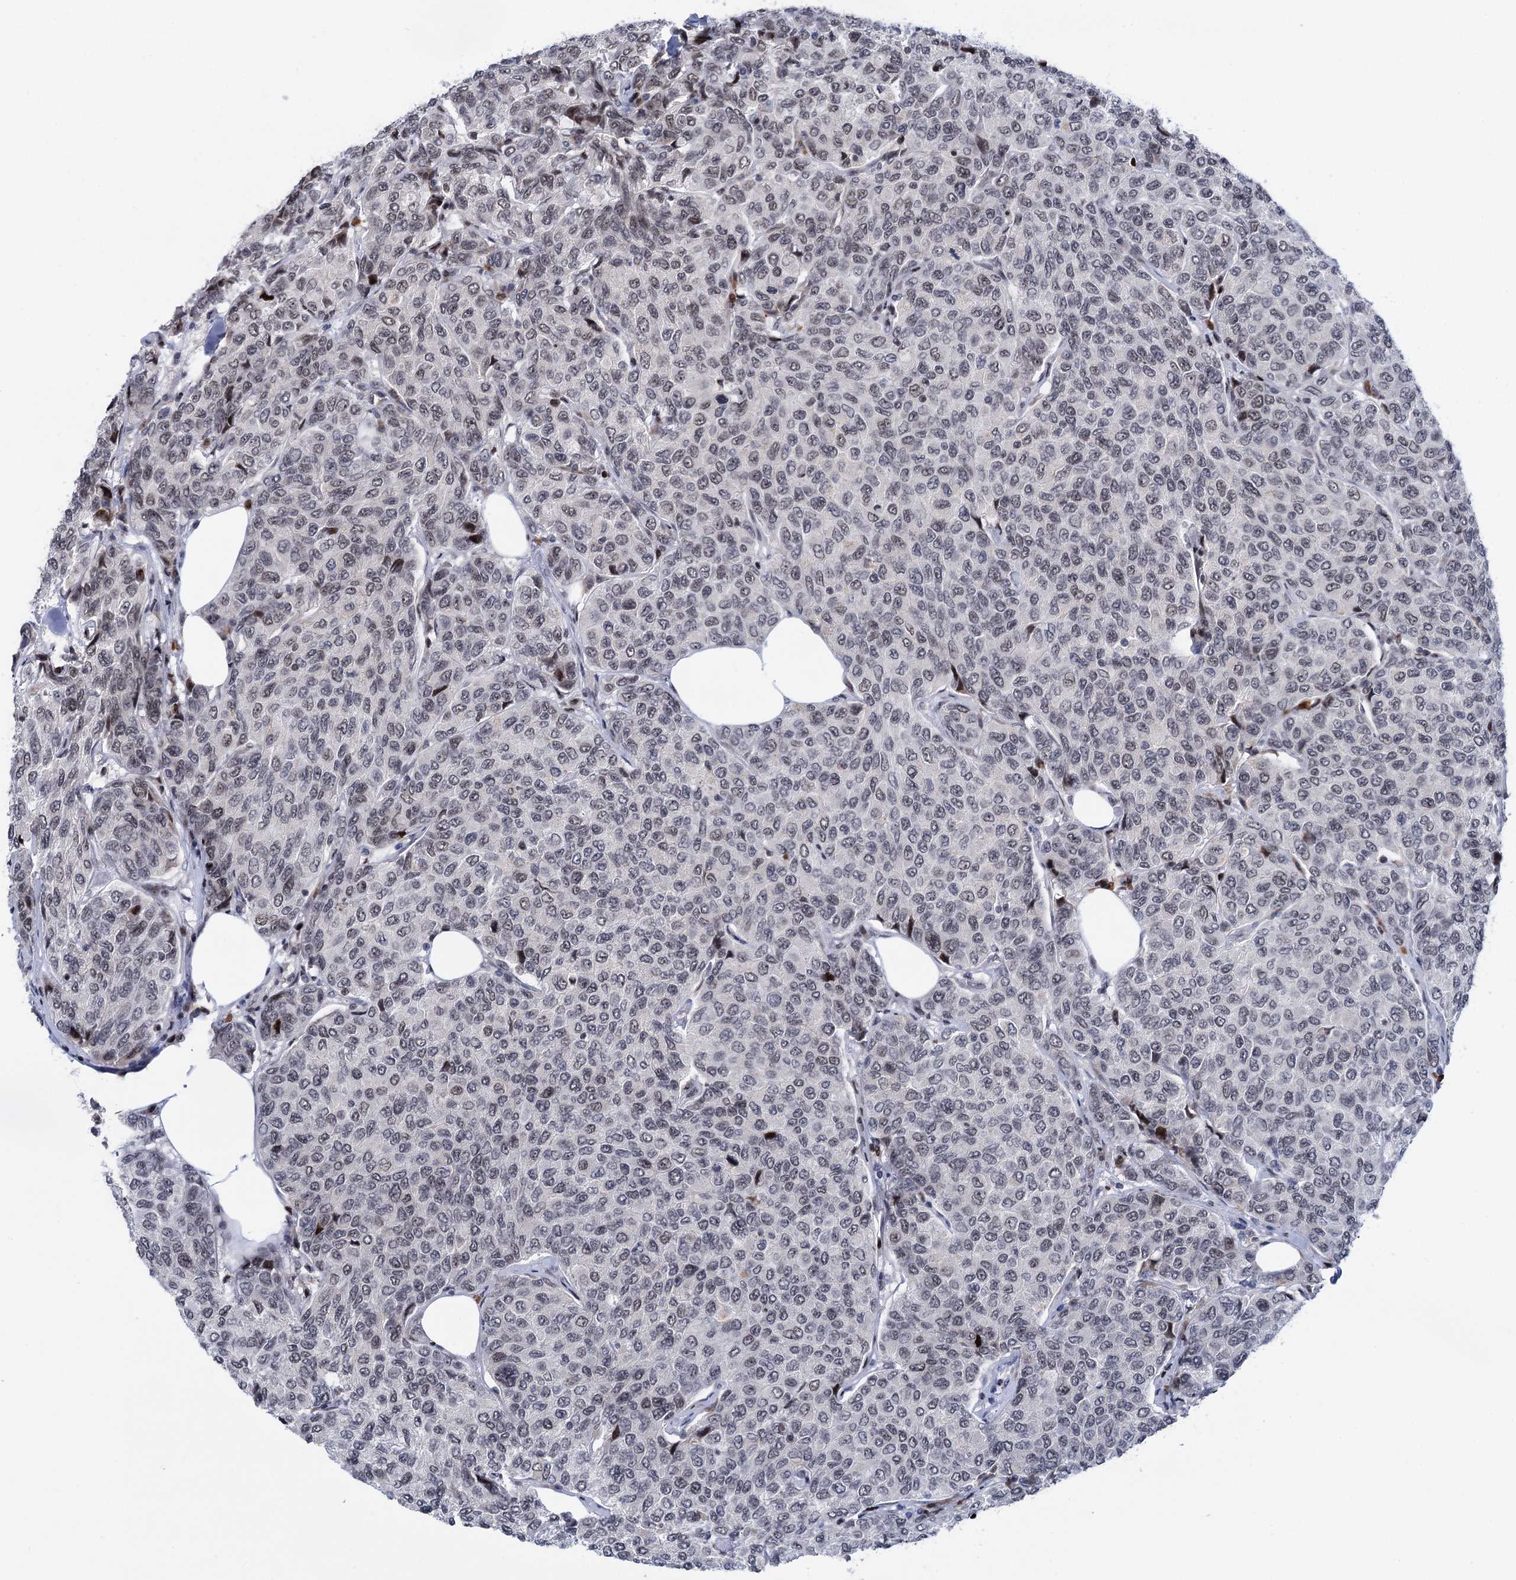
{"staining": {"intensity": "negative", "quantity": "none", "location": "none"}, "tissue": "breast cancer", "cell_type": "Tumor cells", "image_type": "cancer", "snomed": [{"axis": "morphology", "description": "Duct carcinoma"}, {"axis": "topography", "description": "Breast"}], "caption": "High magnification brightfield microscopy of infiltrating ductal carcinoma (breast) stained with DAB (brown) and counterstained with hematoxylin (blue): tumor cells show no significant staining.", "gene": "ZCCHC10", "patient": {"sex": "female", "age": 55}}